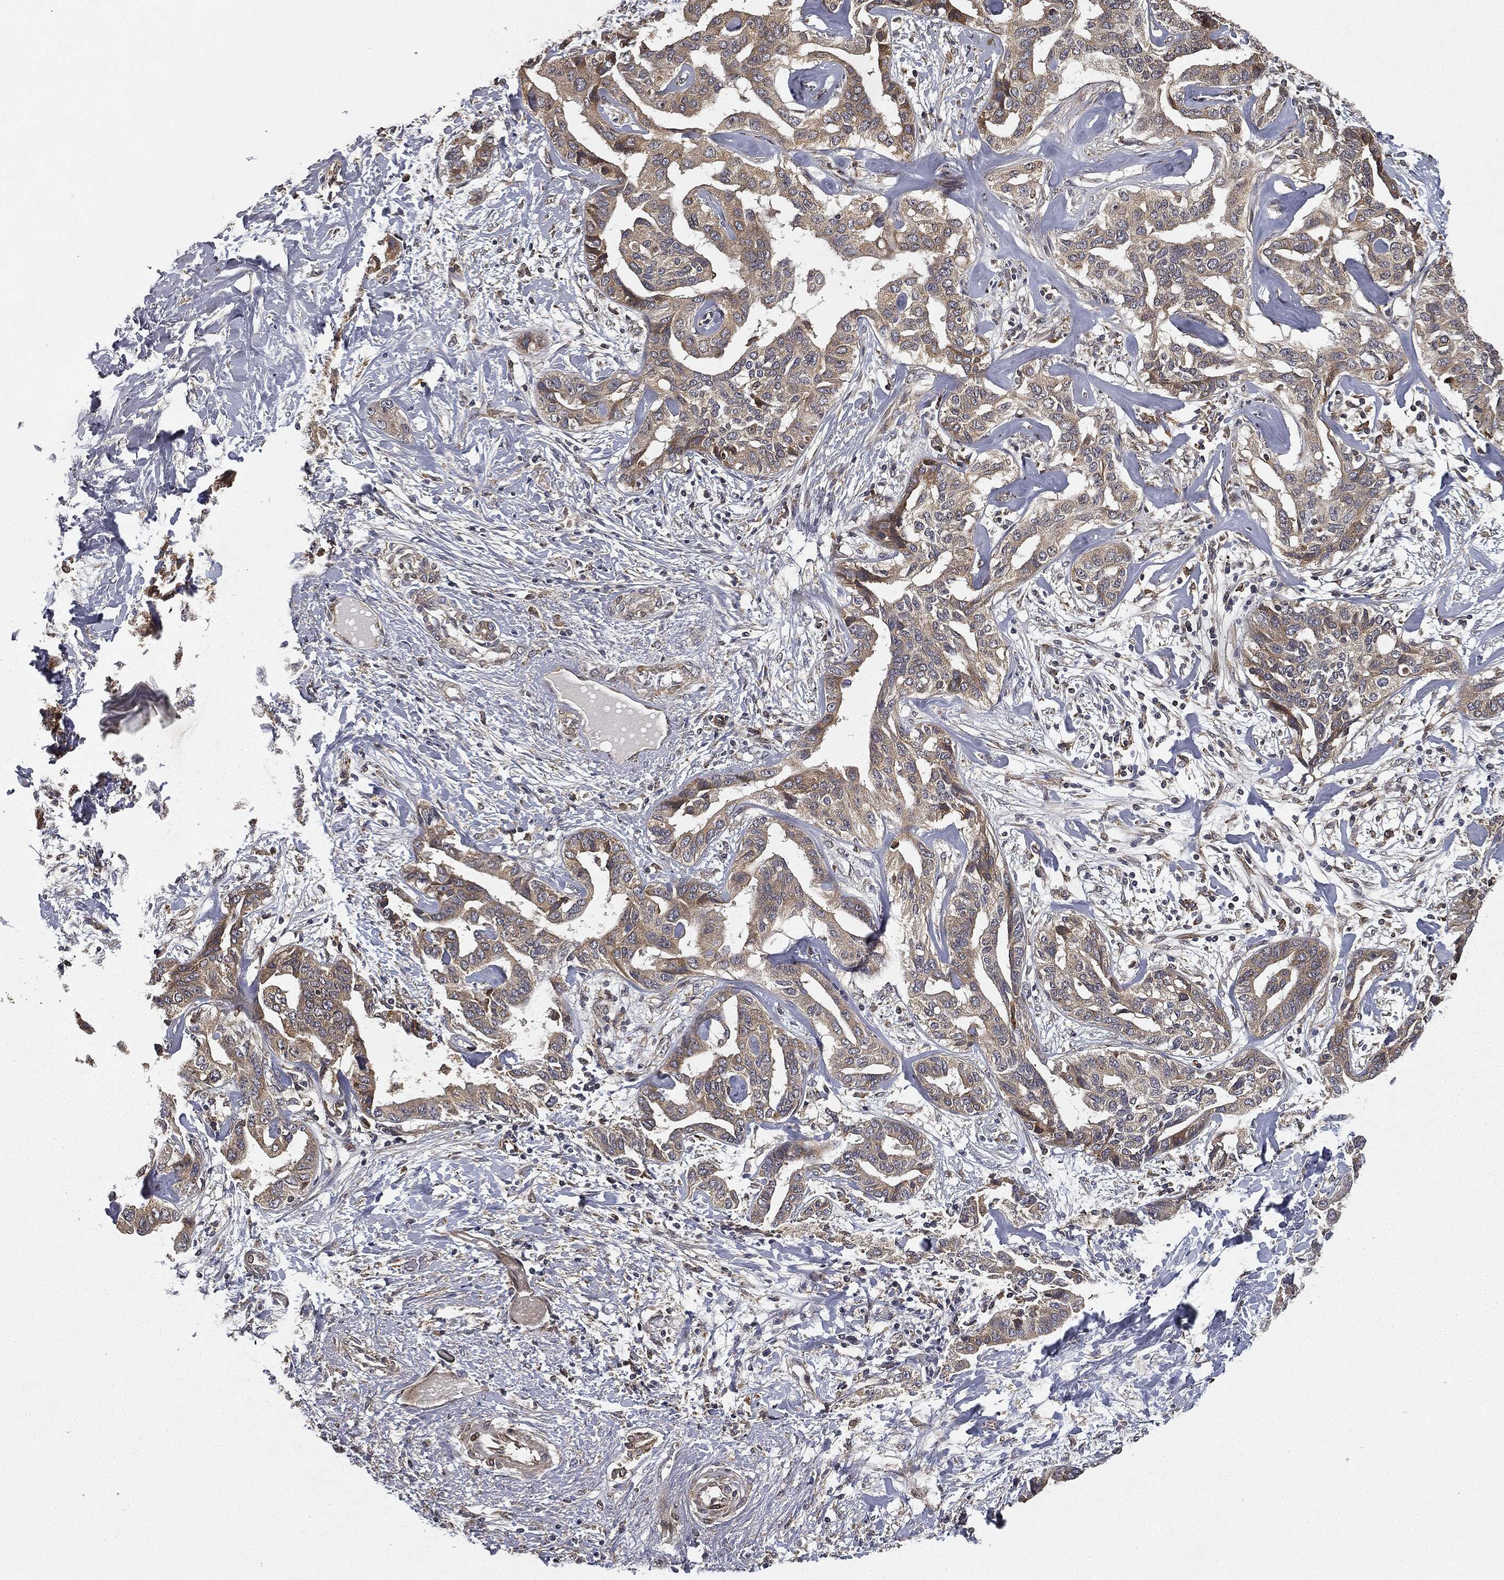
{"staining": {"intensity": "weak", "quantity": ">75%", "location": "cytoplasmic/membranous"}, "tissue": "liver cancer", "cell_type": "Tumor cells", "image_type": "cancer", "snomed": [{"axis": "morphology", "description": "Cholangiocarcinoma"}, {"axis": "topography", "description": "Liver"}], "caption": "Cholangiocarcinoma (liver) tissue shows weak cytoplasmic/membranous staining in approximately >75% of tumor cells", "gene": "MIER2", "patient": {"sex": "male", "age": 59}}